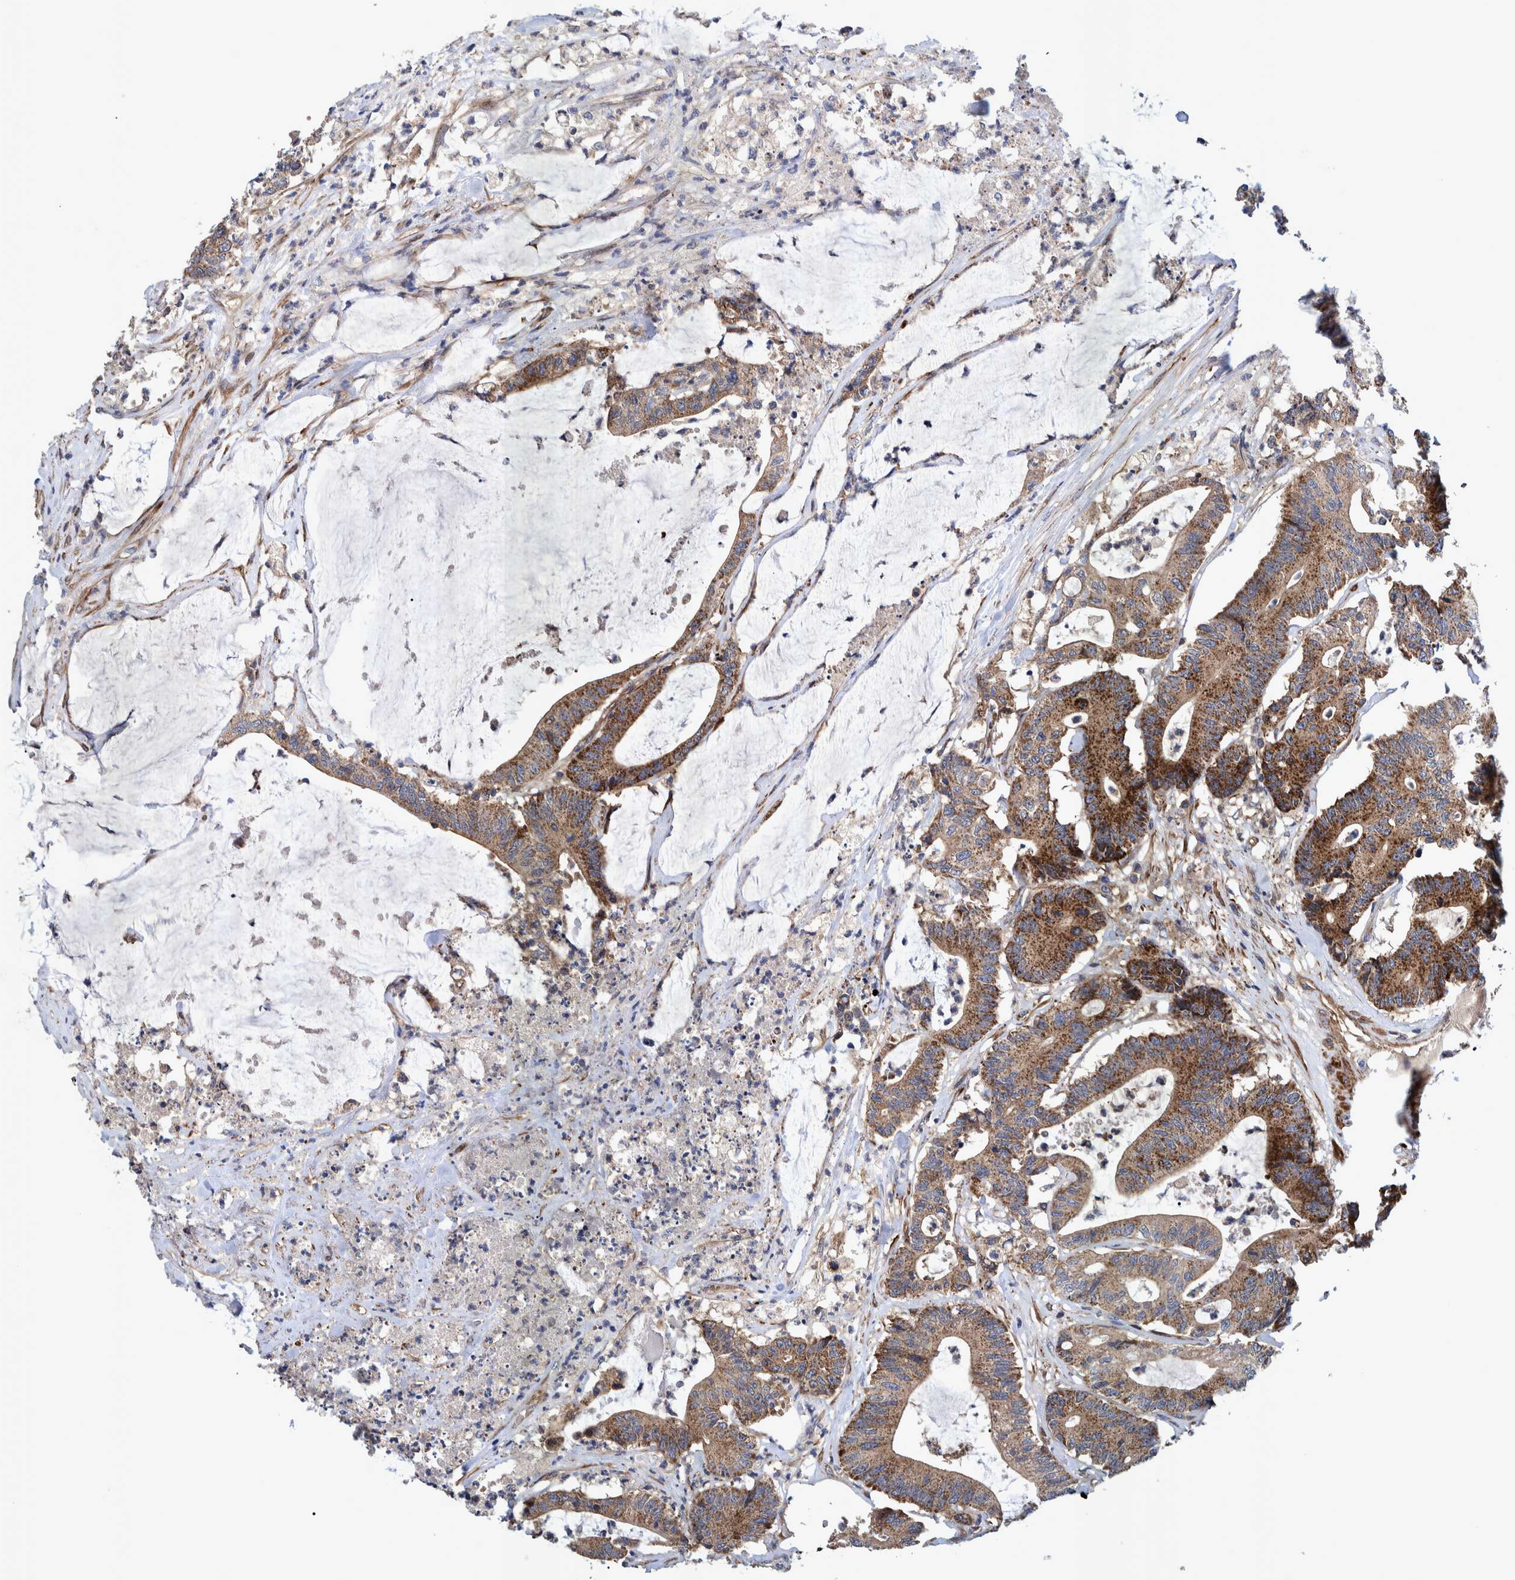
{"staining": {"intensity": "moderate", "quantity": ">75%", "location": "cytoplasmic/membranous"}, "tissue": "colorectal cancer", "cell_type": "Tumor cells", "image_type": "cancer", "snomed": [{"axis": "morphology", "description": "Adenocarcinoma, NOS"}, {"axis": "topography", "description": "Colon"}], "caption": "High-magnification brightfield microscopy of colorectal cancer stained with DAB (3,3'-diaminobenzidine) (brown) and counterstained with hematoxylin (blue). tumor cells exhibit moderate cytoplasmic/membranous expression is present in about>75% of cells. (IHC, brightfield microscopy, high magnification).", "gene": "GRPEL2", "patient": {"sex": "female", "age": 84}}